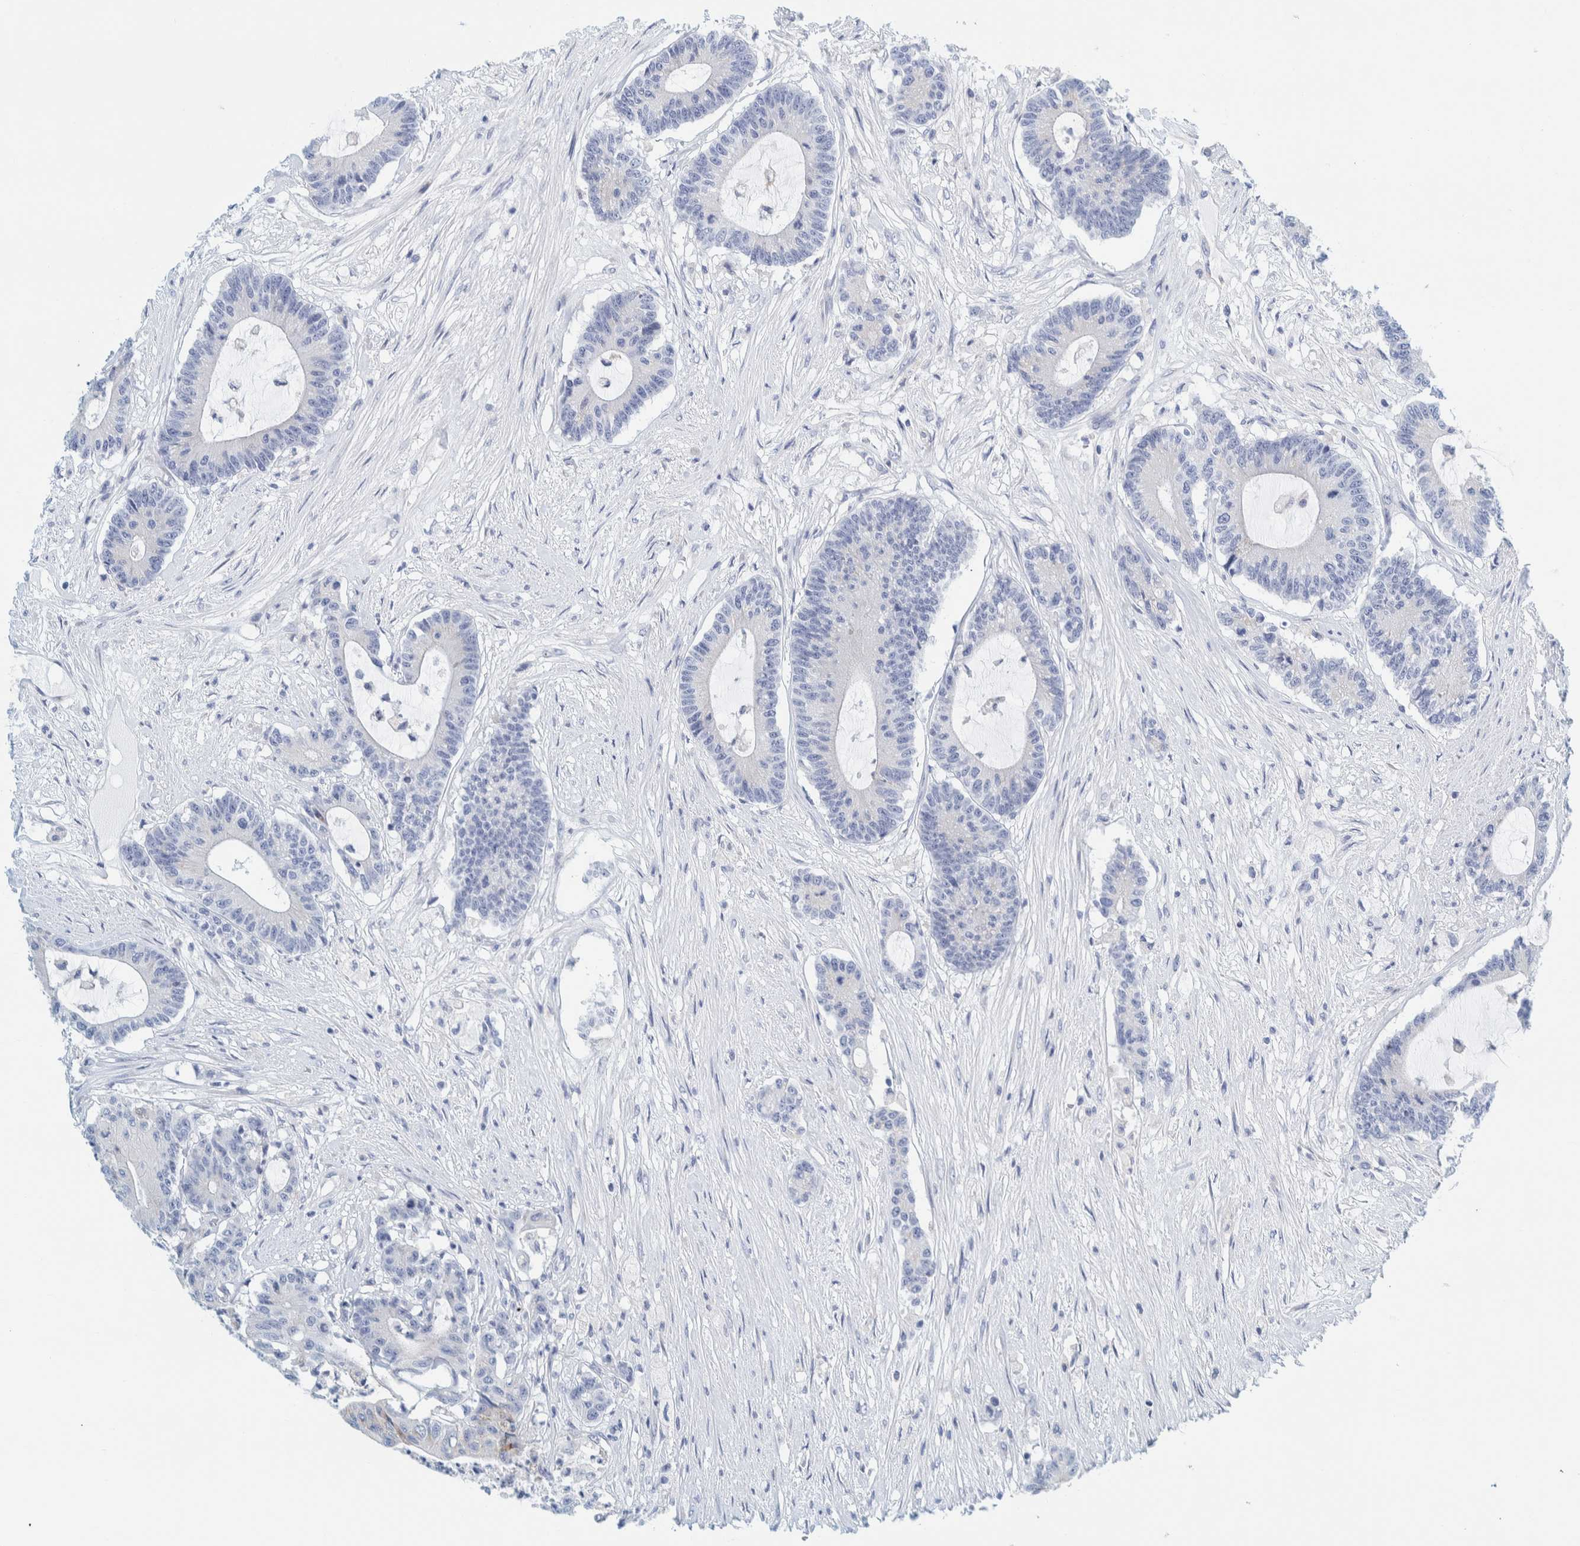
{"staining": {"intensity": "negative", "quantity": "none", "location": "none"}, "tissue": "colorectal cancer", "cell_type": "Tumor cells", "image_type": "cancer", "snomed": [{"axis": "morphology", "description": "Adenocarcinoma, NOS"}, {"axis": "topography", "description": "Colon"}], "caption": "This micrograph is of colorectal cancer stained with immunohistochemistry (IHC) to label a protein in brown with the nuclei are counter-stained blue. There is no staining in tumor cells. (Brightfield microscopy of DAB (3,3'-diaminobenzidine) immunohistochemistry (IHC) at high magnification).", "gene": "MOG", "patient": {"sex": "female", "age": 84}}